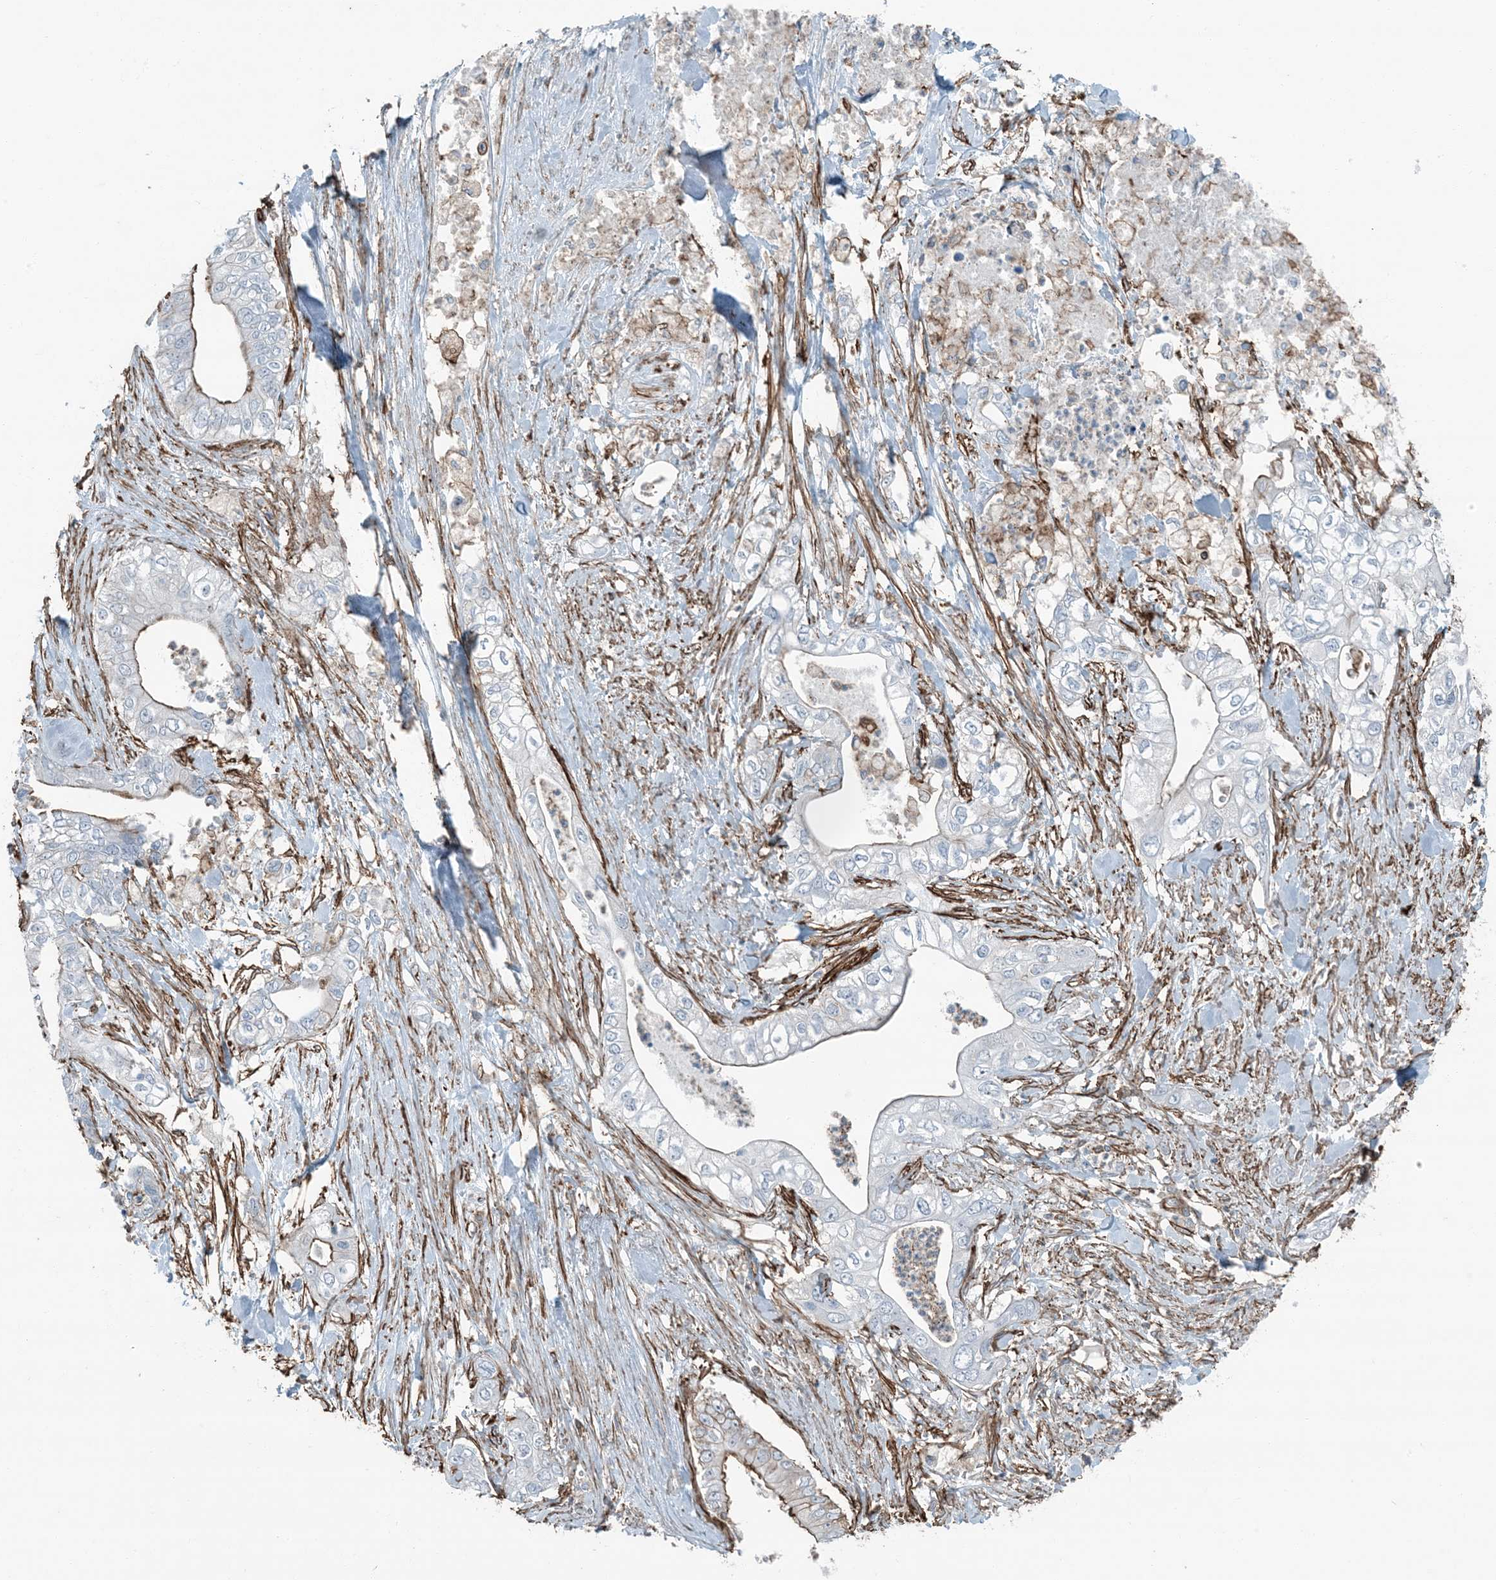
{"staining": {"intensity": "strong", "quantity": "<25%", "location": "cytoplasmic/membranous"}, "tissue": "pancreatic cancer", "cell_type": "Tumor cells", "image_type": "cancer", "snomed": [{"axis": "morphology", "description": "Adenocarcinoma, NOS"}, {"axis": "topography", "description": "Pancreas"}], "caption": "Strong cytoplasmic/membranous protein staining is present in about <25% of tumor cells in pancreatic cancer.", "gene": "APOBEC3C", "patient": {"sex": "female", "age": 78}}